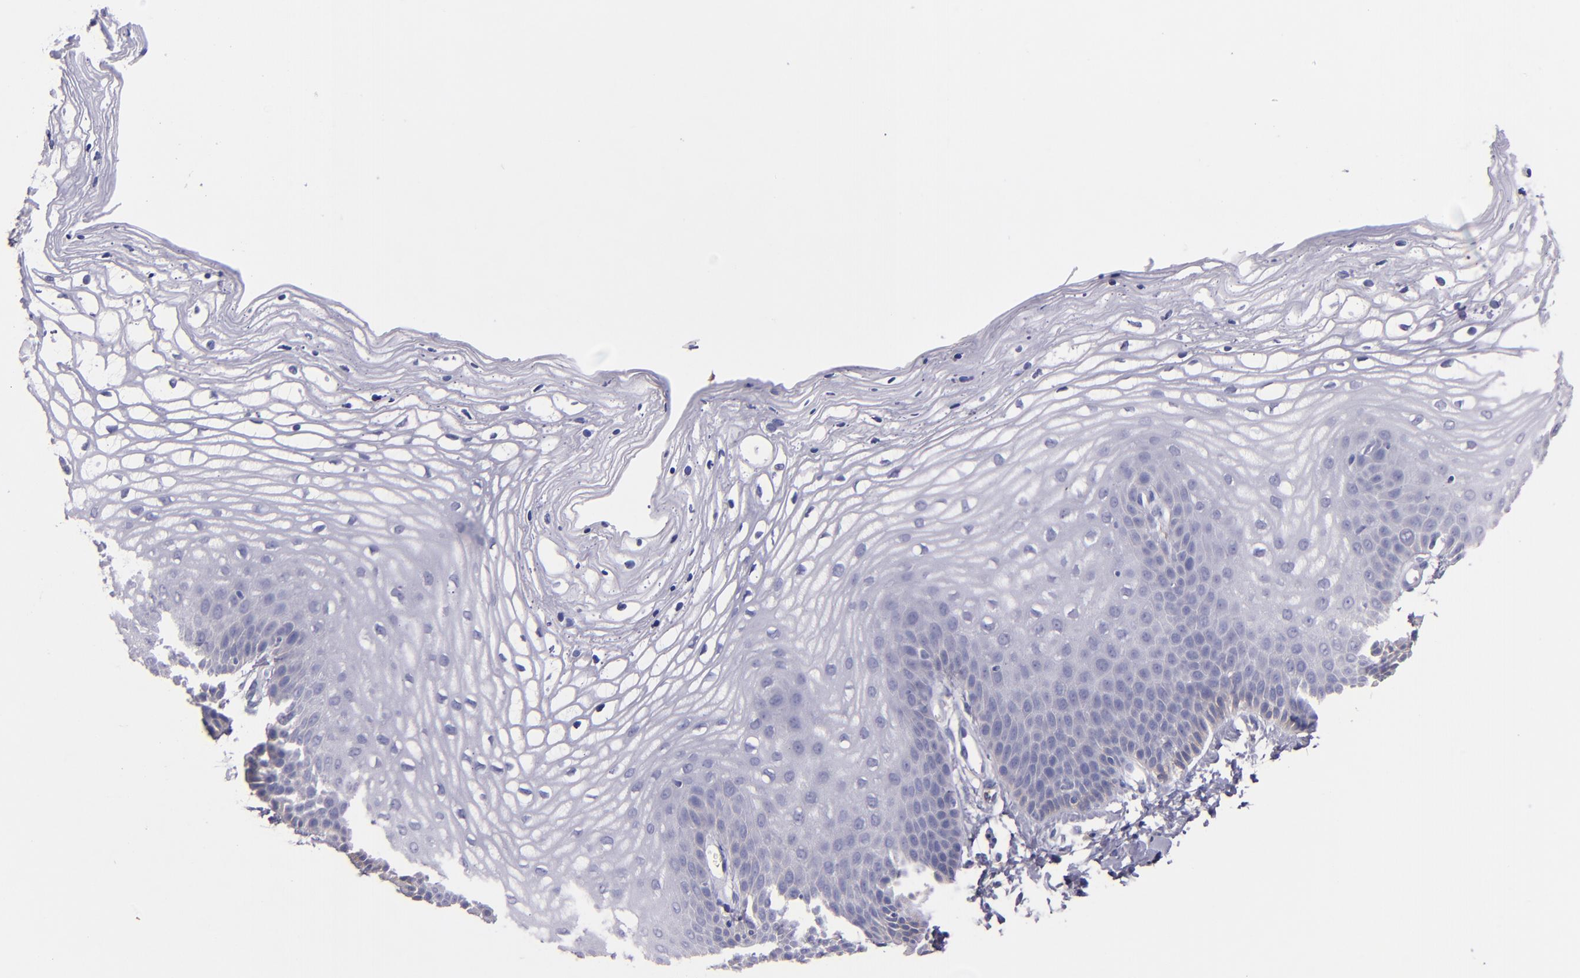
{"staining": {"intensity": "negative", "quantity": "none", "location": "none"}, "tissue": "vagina", "cell_type": "Squamous epithelial cells", "image_type": "normal", "snomed": [{"axis": "morphology", "description": "Normal tissue, NOS"}, {"axis": "topography", "description": "Vagina"}], "caption": "There is no significant staining in squamous epithelial cells of vagina. (DAB (3,3'-diaminobenzidine) IHC, high magnification).", "gene": "C5AR1", "patient": {"sex": "female", "age": 68}}